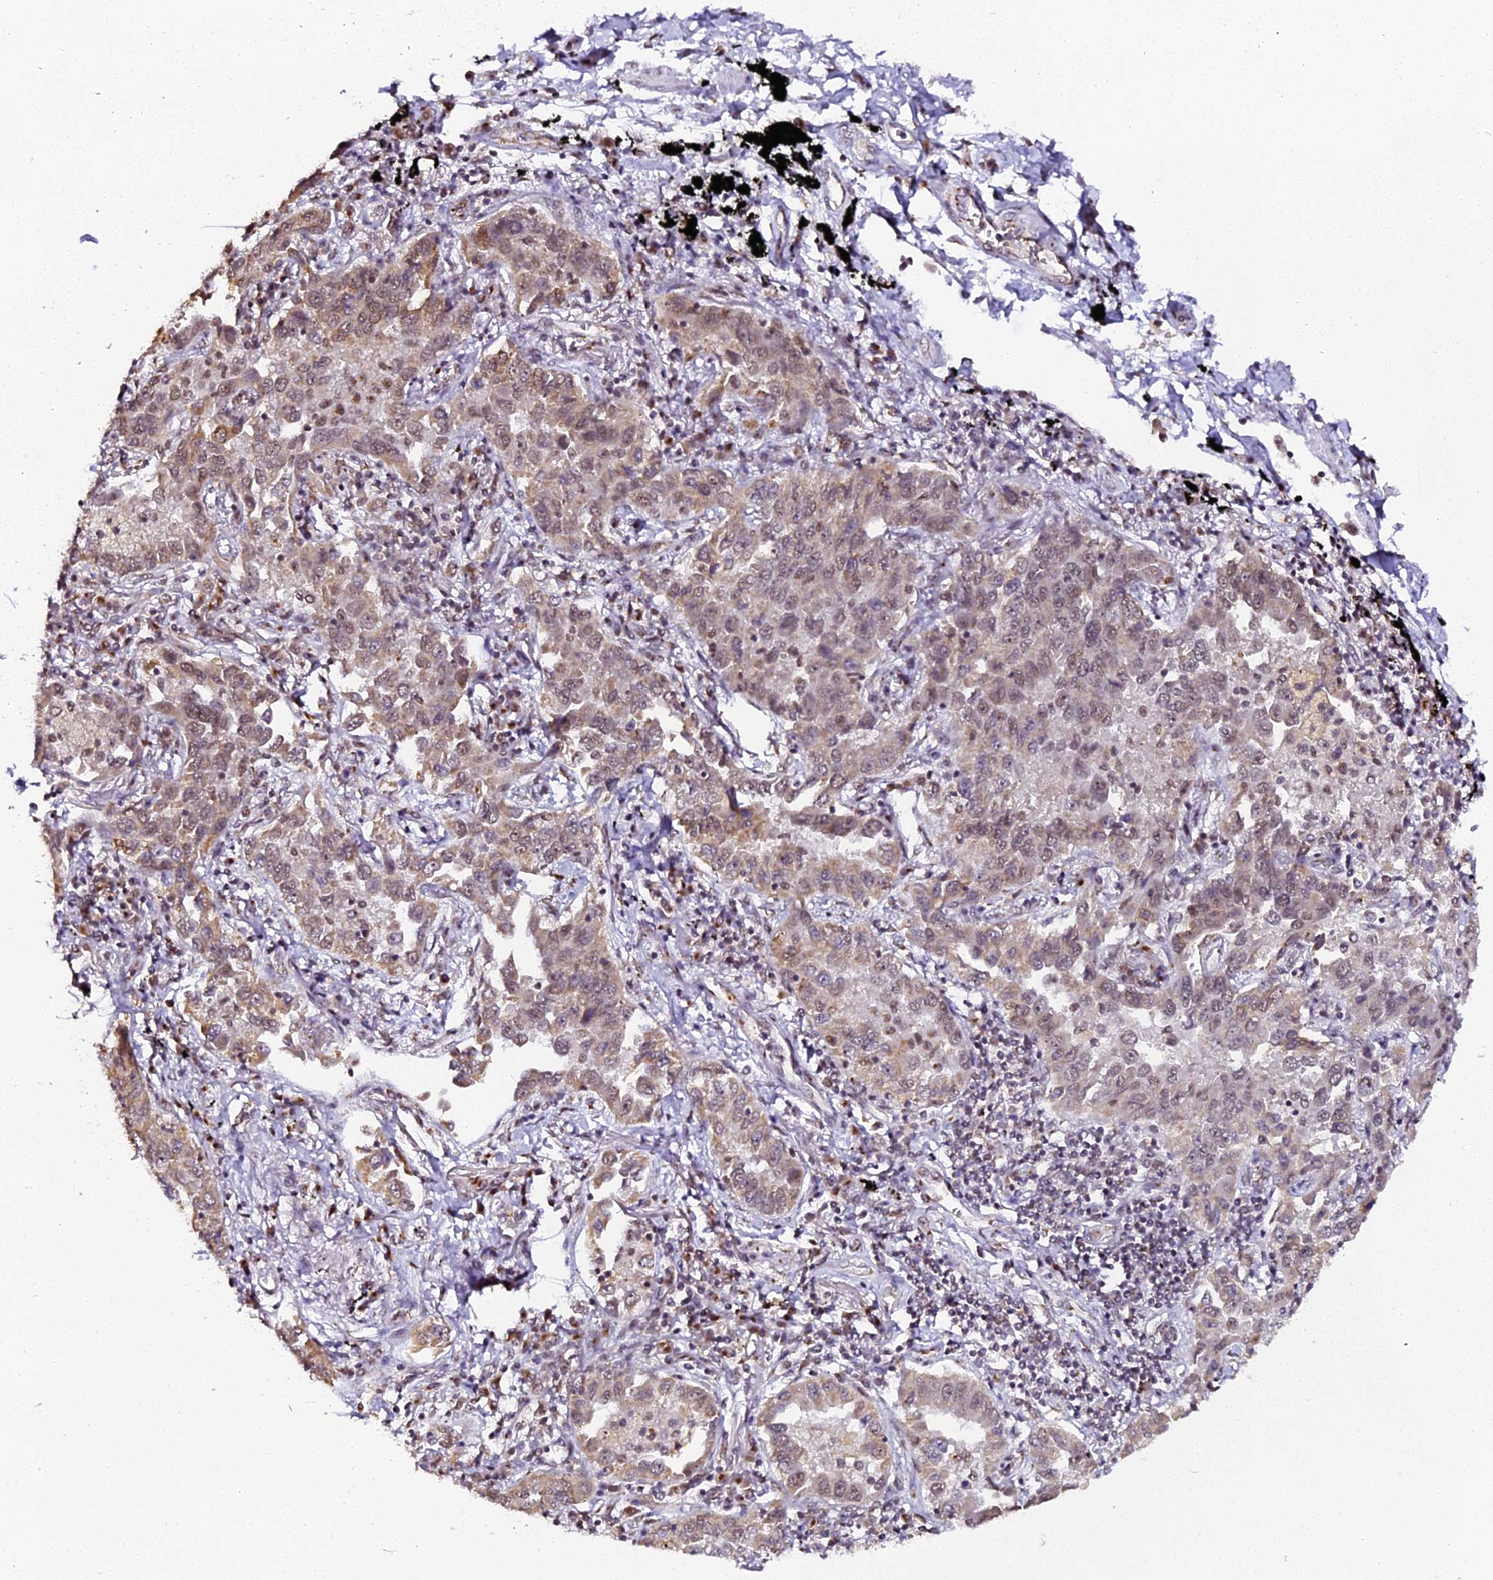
{"staining": {"intensity": "weak", "quantity": "25%-75%", "location": "cytoplasmic/membranous,nuclear"}, "tissue": "lung cancer", "cell_type": "Tumor cells", "image_type": "cancer", "snomed": [{"axis": "morphology", "description": "Adenocarcinoma, NOS"}, {"axis": "topography", "description": "Lung"}], "caption": "A low amount of weak cytoplasmic/membranous and nuclear staining is appreciated in about 25%-75% of tumor cells in lung adenocarcinoma tissue.", "gene": "NCBP1", "patient": {"sex": "male", "age": 67}}